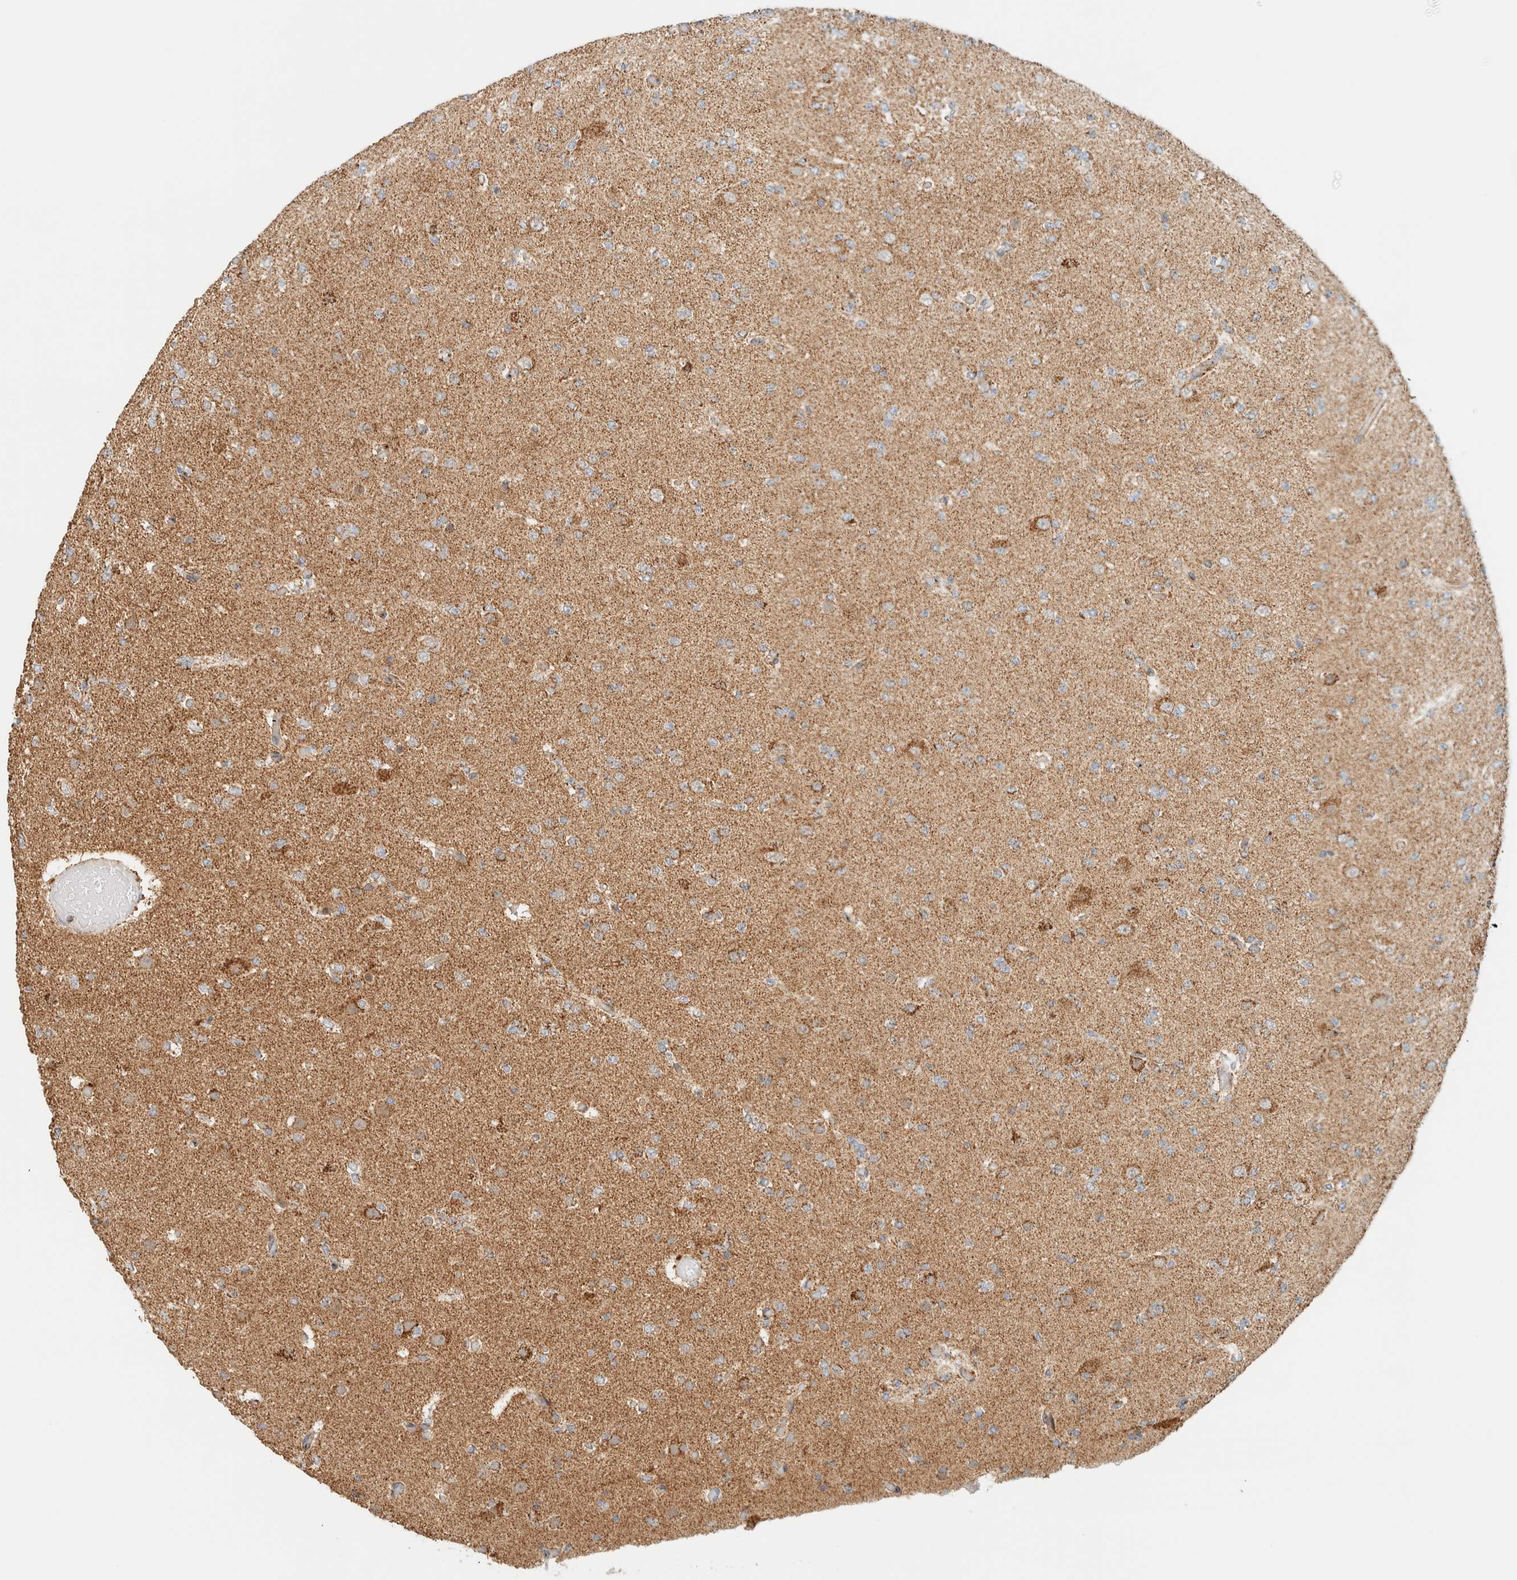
{"staining": {"intensity": "moderate", "quantity": ">75%", "location": "cytoplasmic/membranous"}, "tissue": "glioma", "cell_type": "Tumor cells", "image_type": "cancer", "snomed": [{"axis": "morphology", "description": "Glioma, malignant, Low grade"}, {"axis": "topography", "description": "Brain"}], "caption": "This image demonstrates immunohistochemistry (IHC) staining of human glioma, with medium moderate cytoplasmic/membranous positivity in approximately >75% of tumor cells.", "gene": "KIFAP3", "patient": {"sex": "female", "age": 22}}